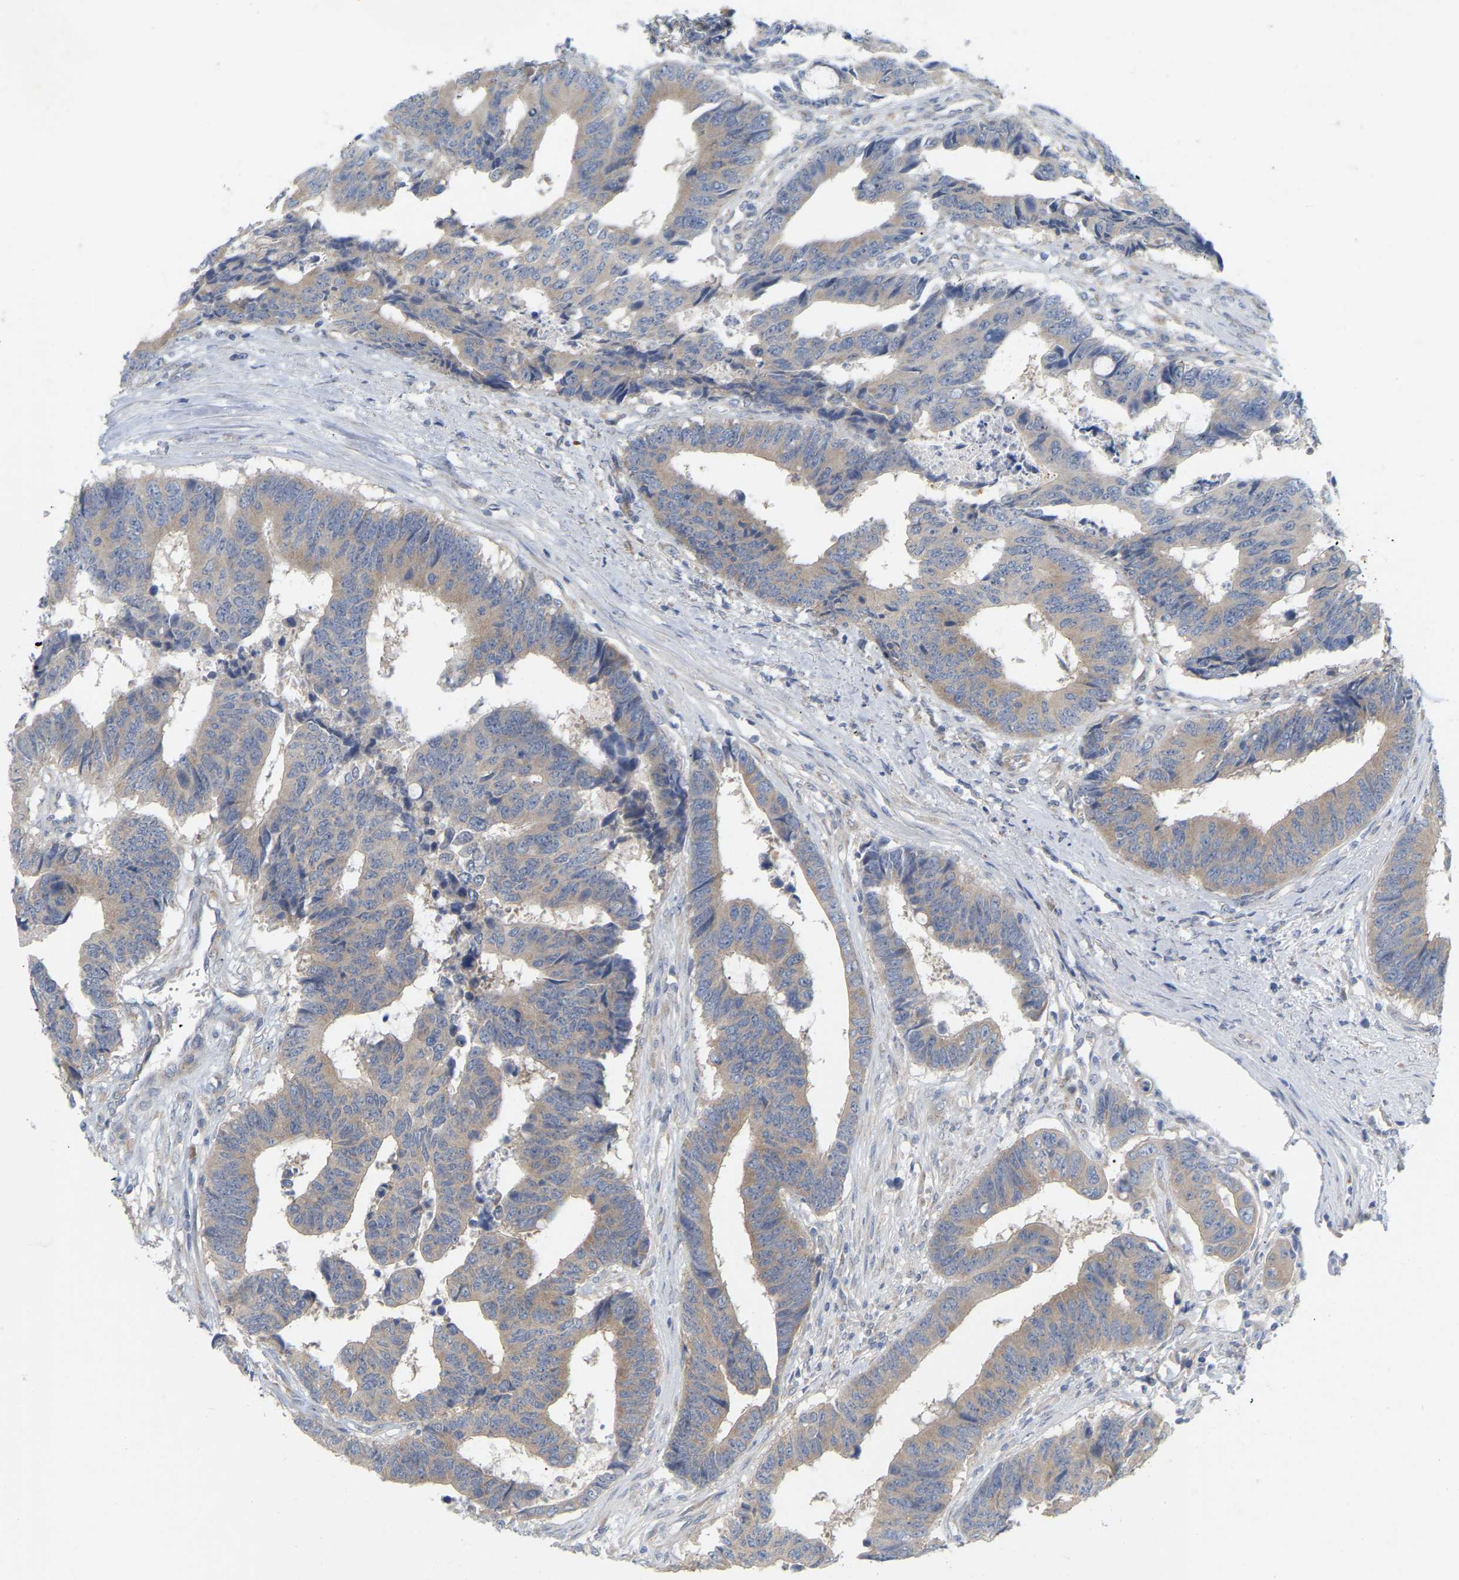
{"staining": {"intensity": "weak", "quantity": ">75%", "location": "cytoplasmic/membranous"}, "tissue": "colorectal cancer", "cell_type": "Tumor cells", "image_type": "cancer", "snomed": [{"axis": "morphology", "description": "Adenocarcinoma, NOS"}, {"axis": "topography", "description": "Rectum"}], "caption": "Tumor cells reveal low levels of weak cytoplasmic/membranous expression in about >75% of cells in human colorectal cancer (adenocarcinoma).", "gene": "MINDY4", "patient": {"sex": "male", "age": 84}}